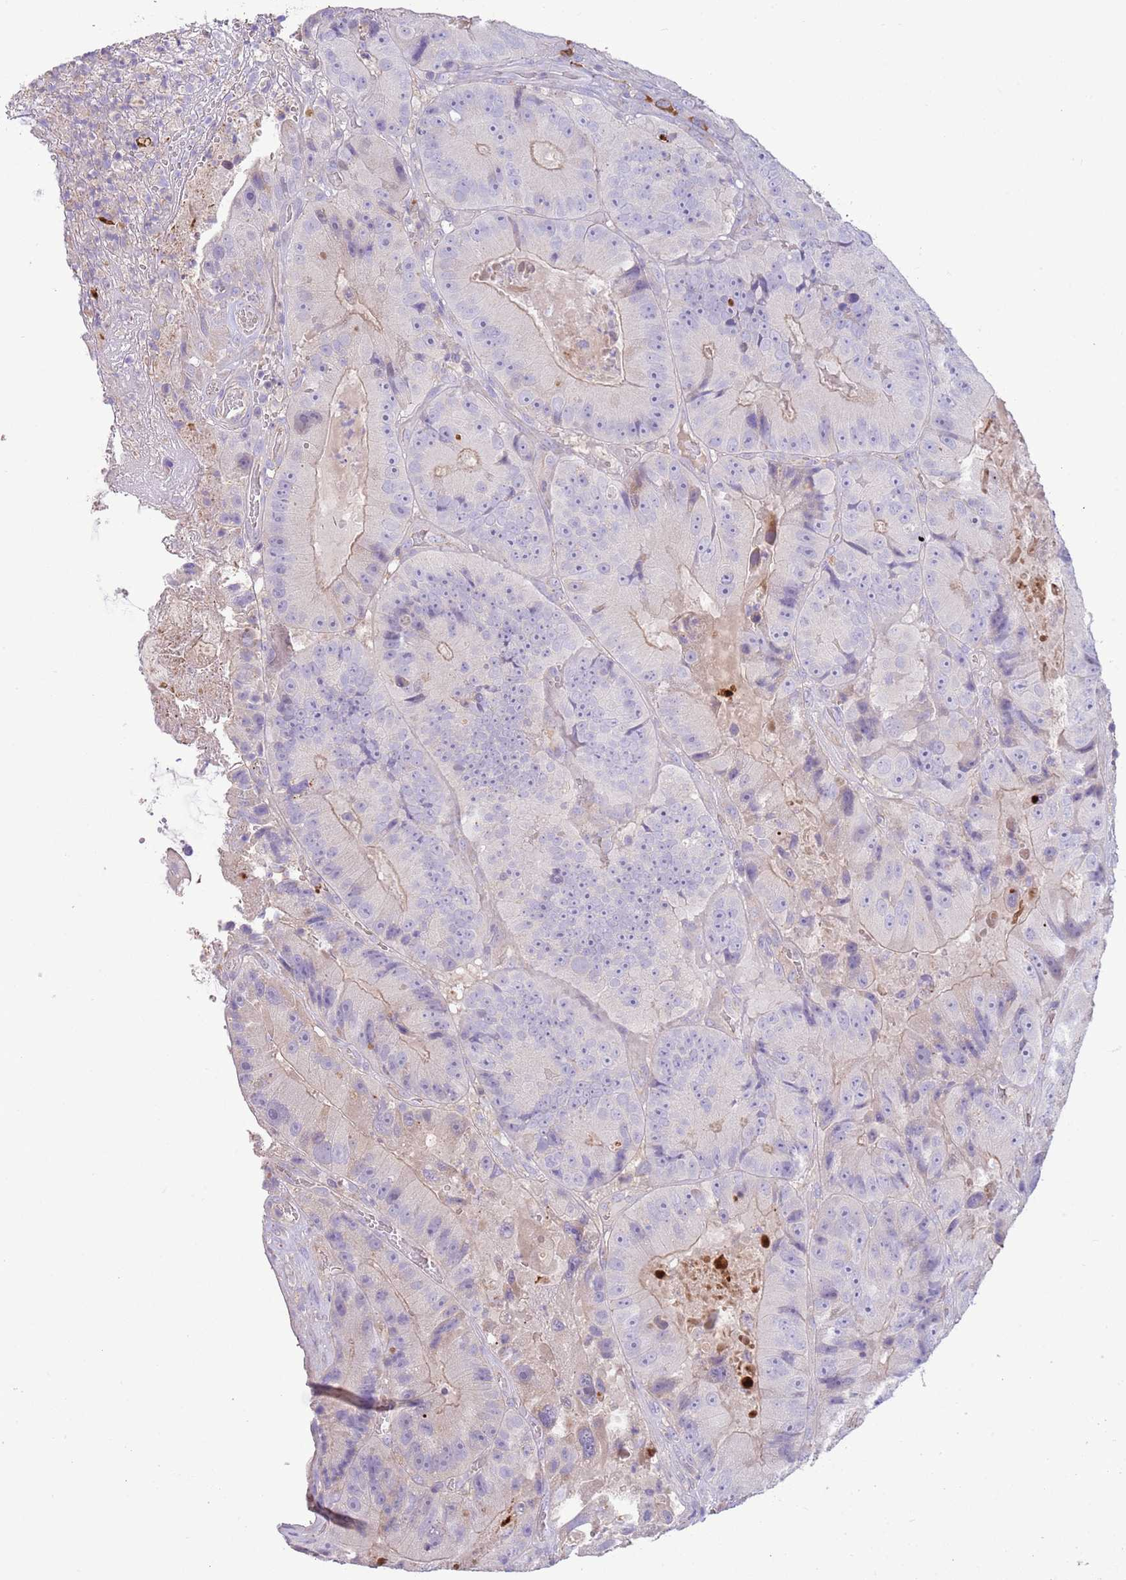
{"staining": {"intensity": "negative", "quantity": "none", "location": "none"}, "tissue": "colorectal cancer", "cell_type": "Tumor cells", "image_type": "cancer", "snomed": [{"axis": "morphology", "description": "Adenocarcinoma, NOS"}, {"axis": "topography", "description": "Colon"}], "caption": "A high-resolution histopathology image shows IHC staining of colorectal adenocarcinoma, which displays no significant expression in tumor cells.", "gene": "SFTPA1", "patient": {"sex": "female", "age": 86}}